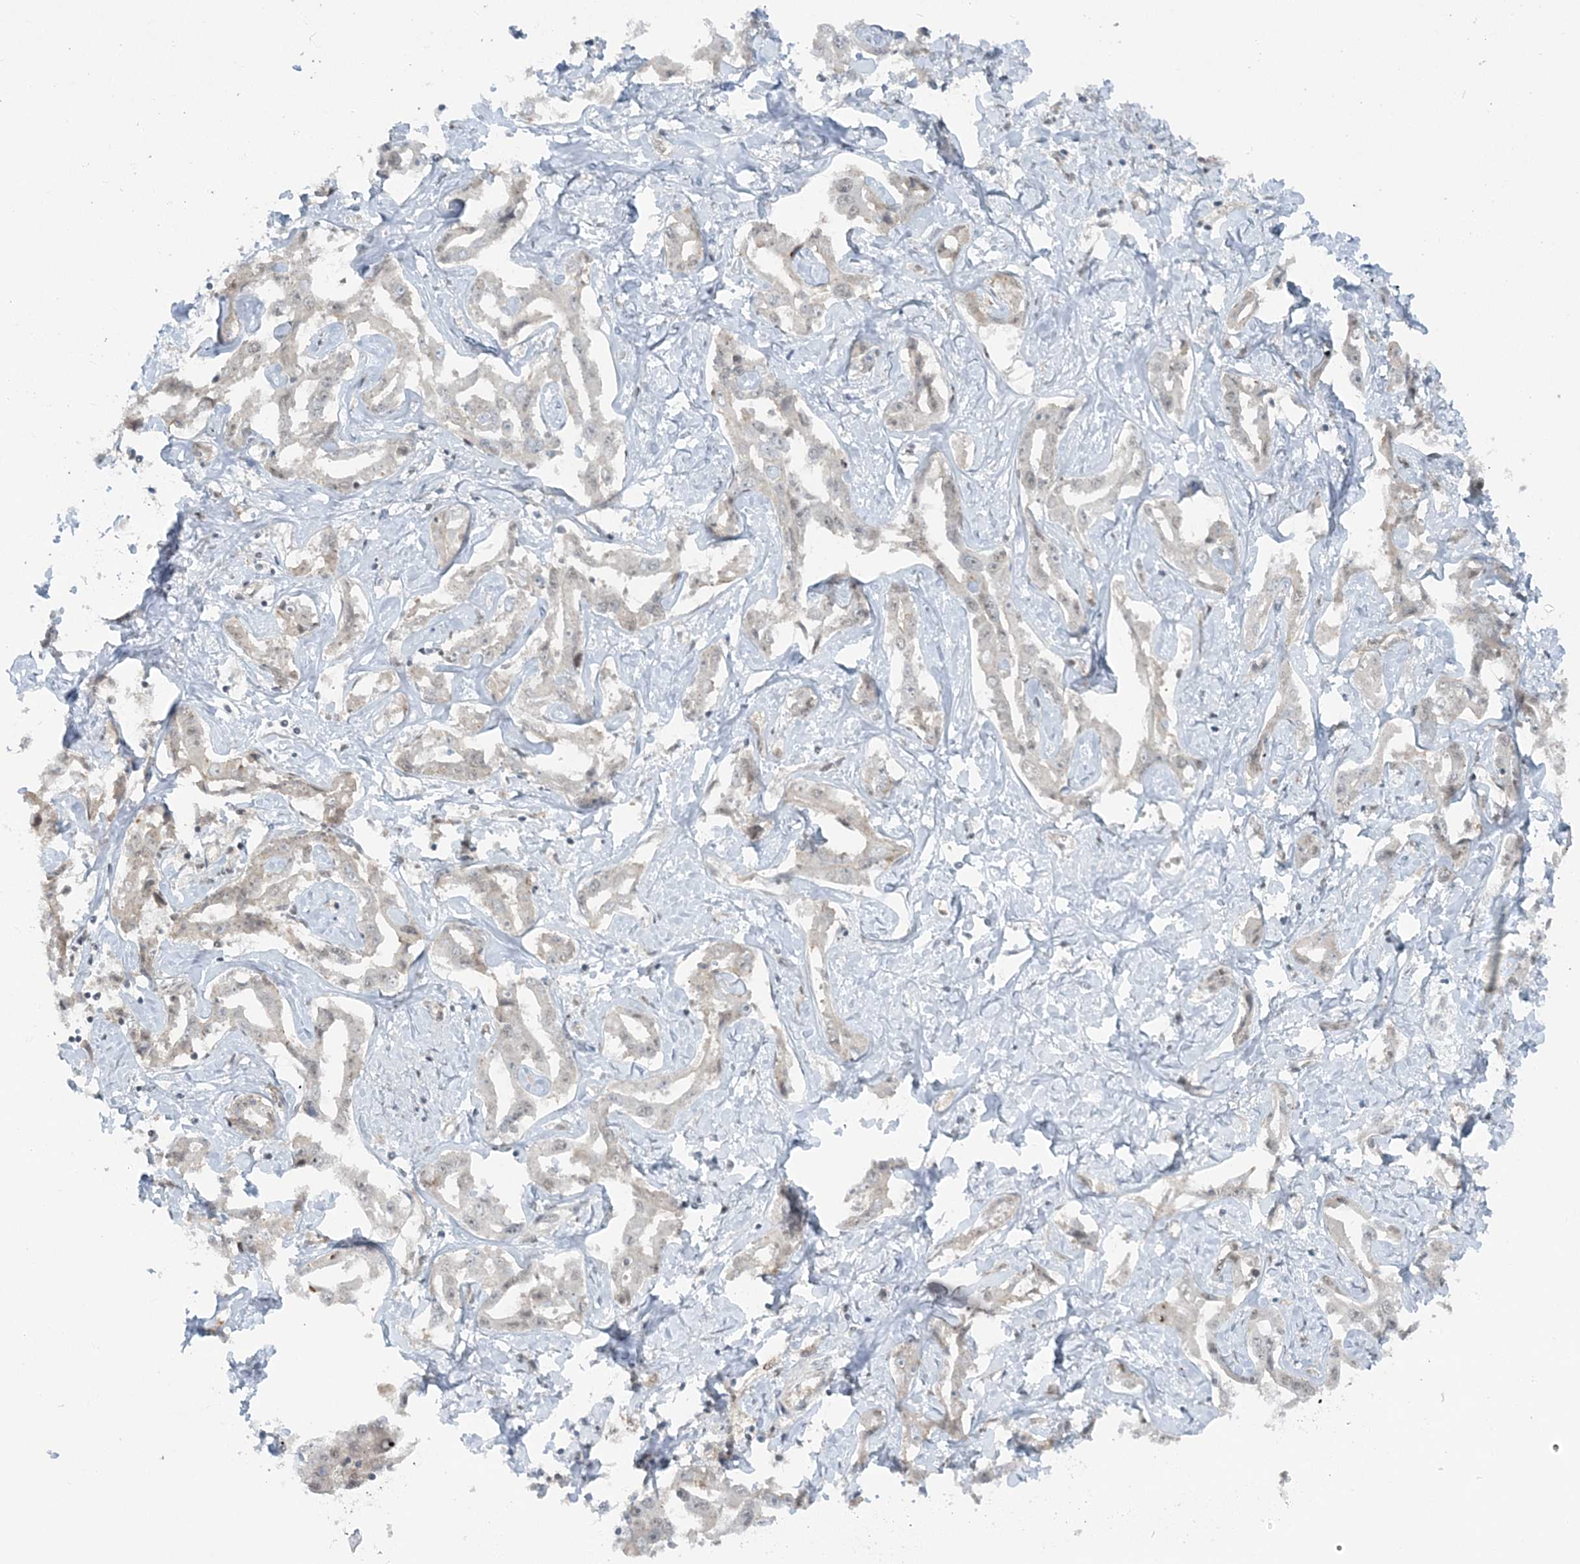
{"staining": {"intensity": "weak", "quantity": "<25%", "location": "cytoplasmic/membranous,nuclear"}, "tissue": "liver cancer", "cell_type": "Tumor cells", "image_type": "cancer", "snomed": [{"axis": "morphology", "description": "Cholangiocarcinoma"}, {"axis": "topography", "description": "Liver"}], "caption": "Immunohistochemical staining of liver cancer (cholangiocarcinoma) shows no significant staining in tumor cells. (DAB immunohistochemistry (IHC), high magnification).", "gene": "ATP11A", "patient": {"sex": "male", "age": 59}}